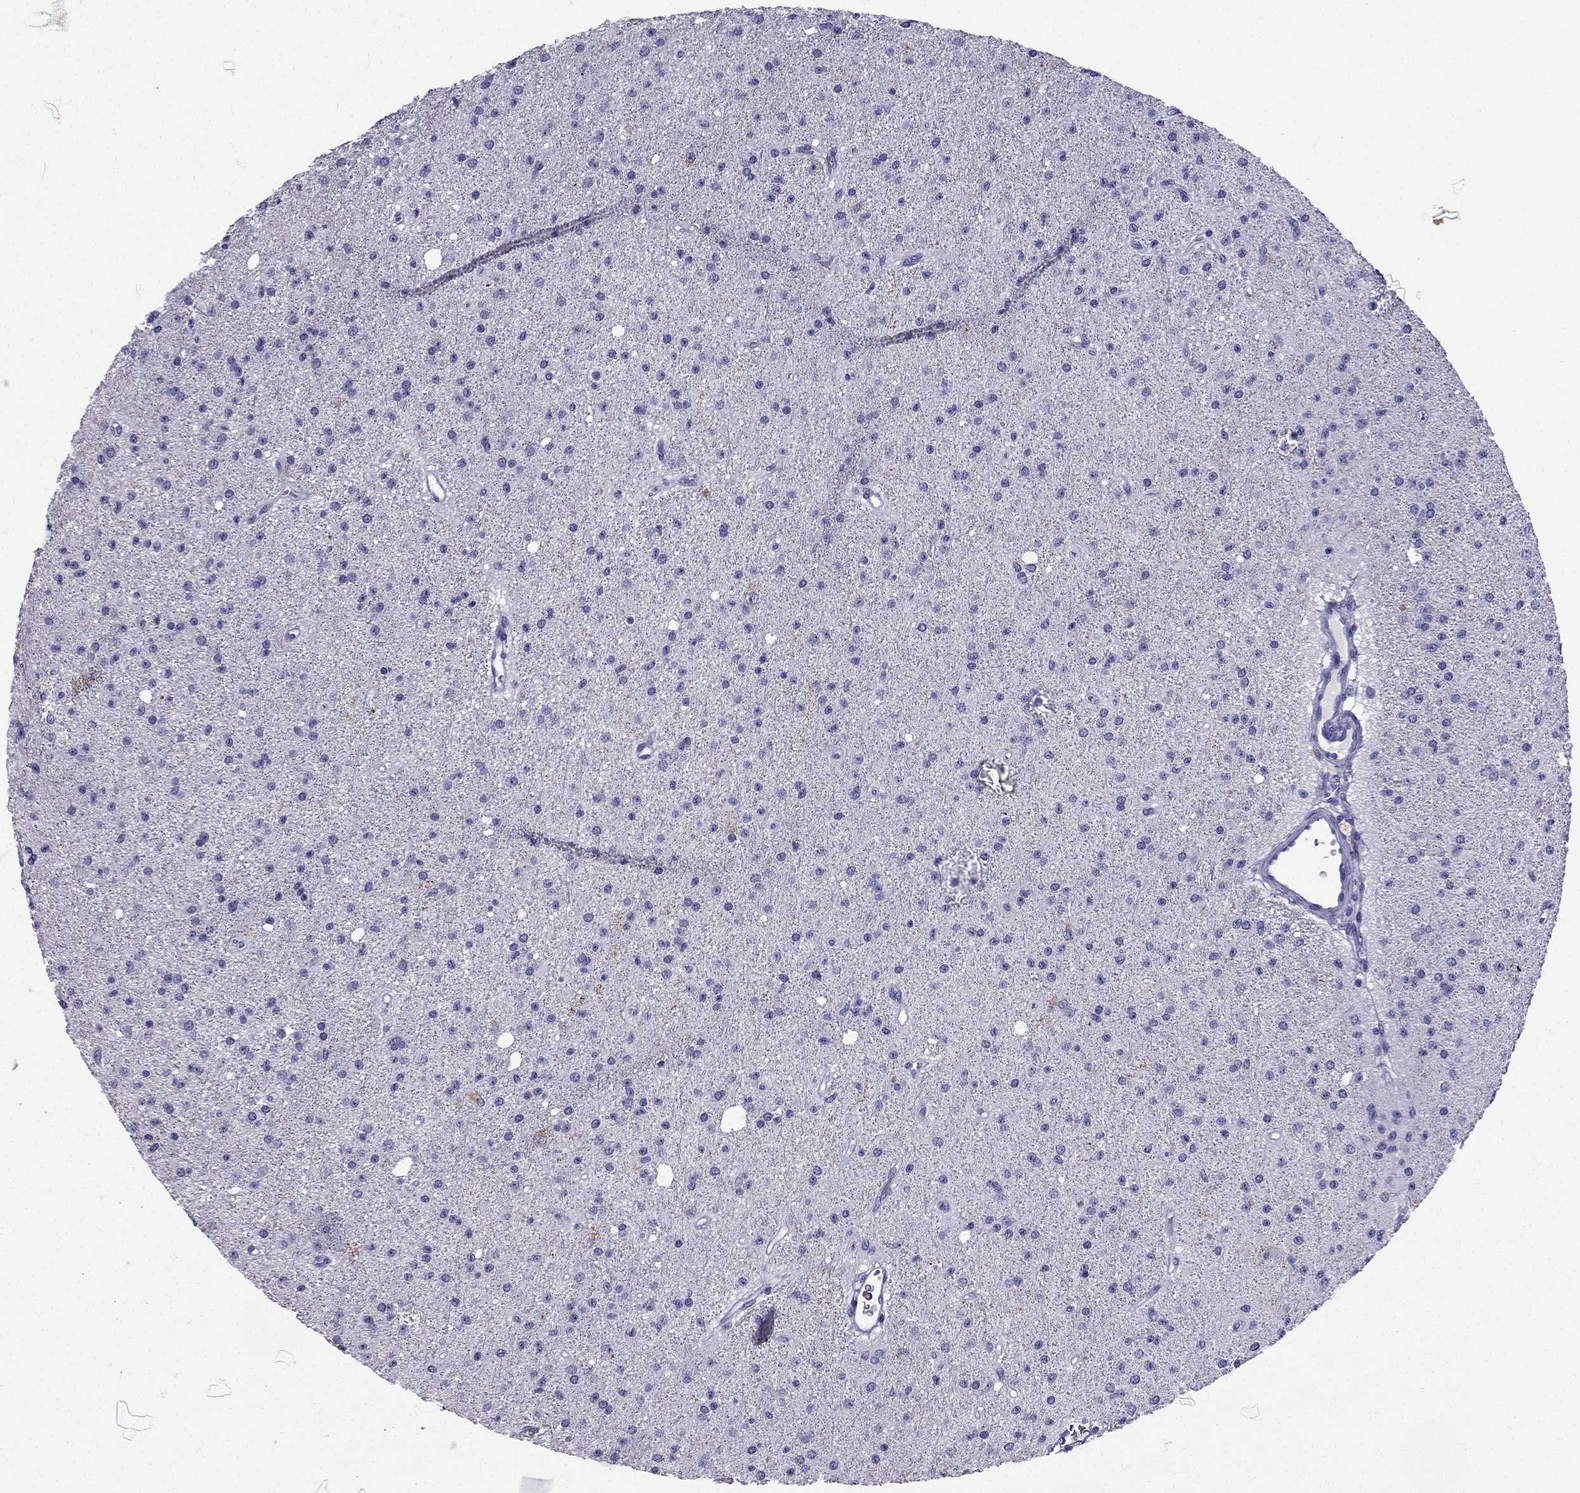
{"staining": {"intensity": "negative", "quantity": "none", "location": "none"}, "tissue": "glioma", "cell_type": "Tumor cells", "image_type": "cancer", "snomed": [{"axis": "morphology", "description": "Glioma, malignant, Low grade"}, {"axis": "topography", "description": "Brain"}], "caption": "Protein analysis of low-grade glioma (malignant) demonstrates no significant staining in tumor cells. (DAB (3,3'-diaminobenzidine) immunohistochemistry, high magnification).", "gene": "NPTX1", "patient": {"sex": "male", "age": 27}}